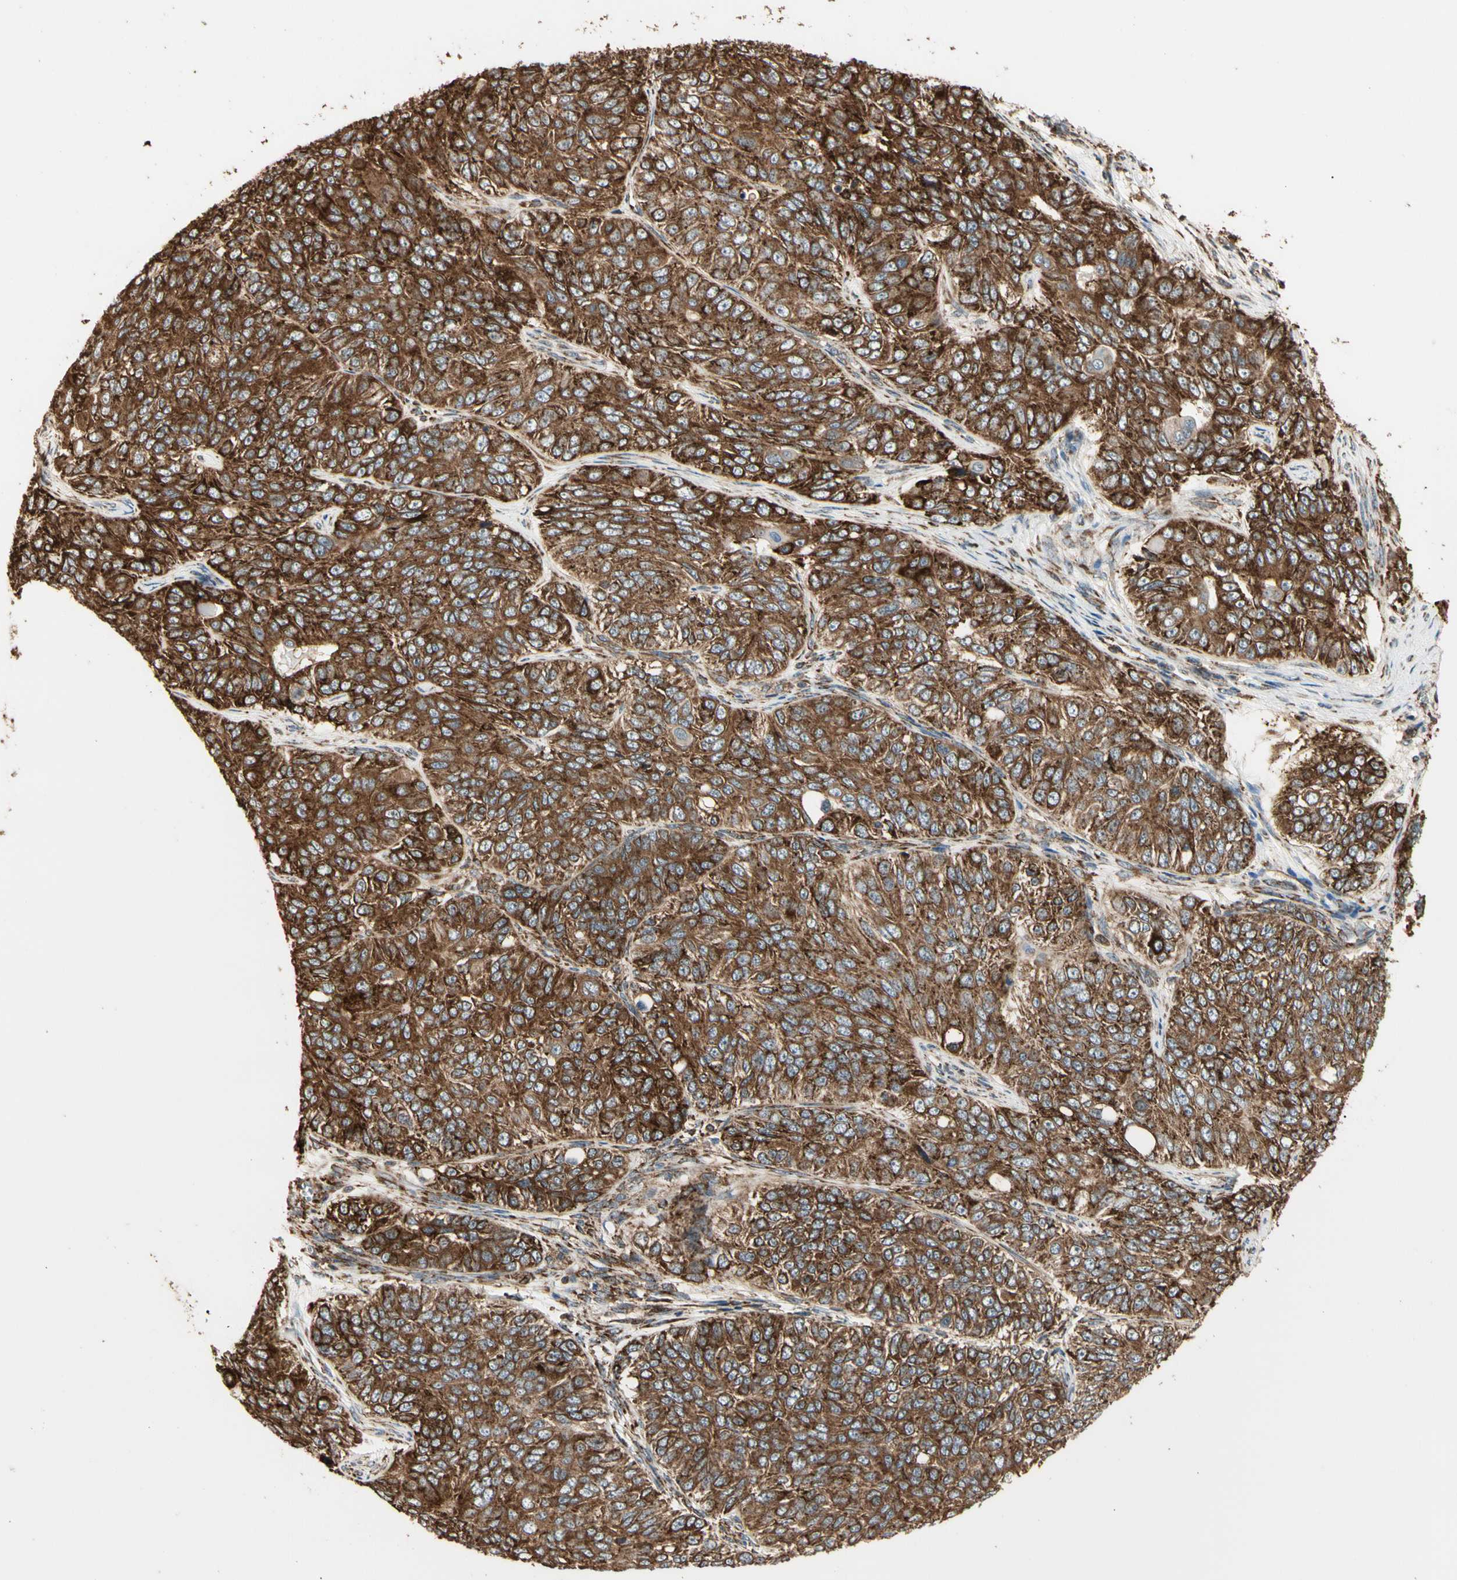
{"staining": {"intensity": "strong", "quantity": ">75%", "location": "cytoplasmic/membranous"}, "tissue": "ovarian cancer", "cell_type": "Tumor cells", "image_type": "cancer", "snomed": [{"axis": "morphology", "description": "Carcinoma, endometroid"}, {"axis": "topography", "description": "Ovary"}], "caption": "This histopathology image exhibits ovarian cancer (endometroid carcinoma) stained with IHC to label a protein in brown. The cytoplasmic/membranous of tumor cells show strong positivity for the protein. Nuclei are counter-stained blue.", "gene": "HSP90B1", "patient": {"sex": "female", "age": 51}}